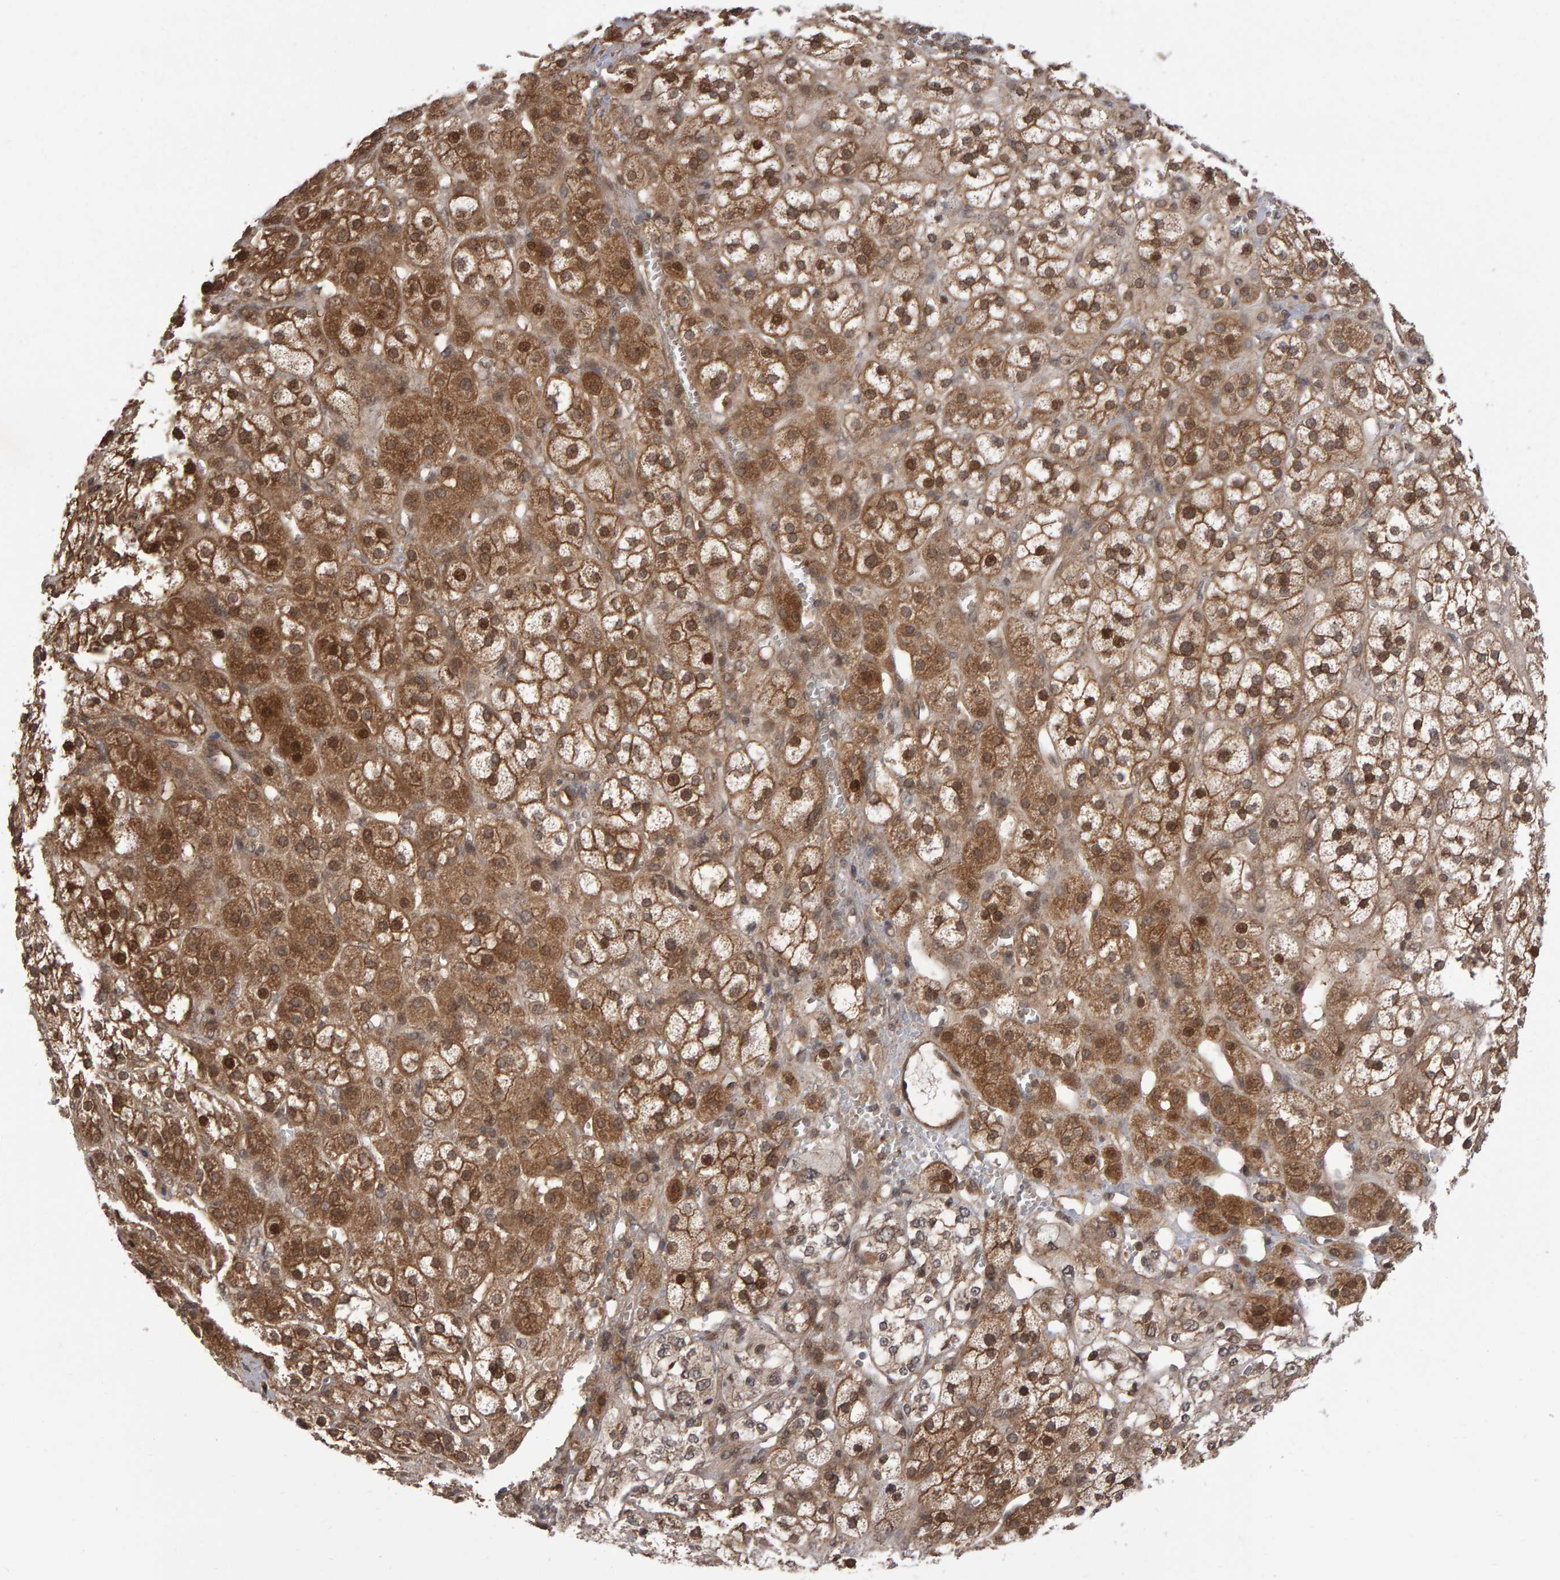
{"staining": {"intensity": "moderate", "quantity": ">75%", "location": "cytoplasmic/membranous"}, "tissue": "adrenal gland", "cell_type": "Glandular cells", "image_type": "normal", "snomed": [{"axis": "morphology", "description": "Normal tissue, NOS"}, {"axis": "topography", "description": "Adrenal gland"}], "caption": "DAB immunohistochemical staining of benign human adrenal gland shows moderate cytoplasmic/membranous protein expression in about >75% of glandular cells. (Stains: DAB in brown, nuclei in blue, Microscopy: brightfield microscopy at high magnification).", "gene": "SCRIB", "patient": {"sex": "male", "age": 56}}